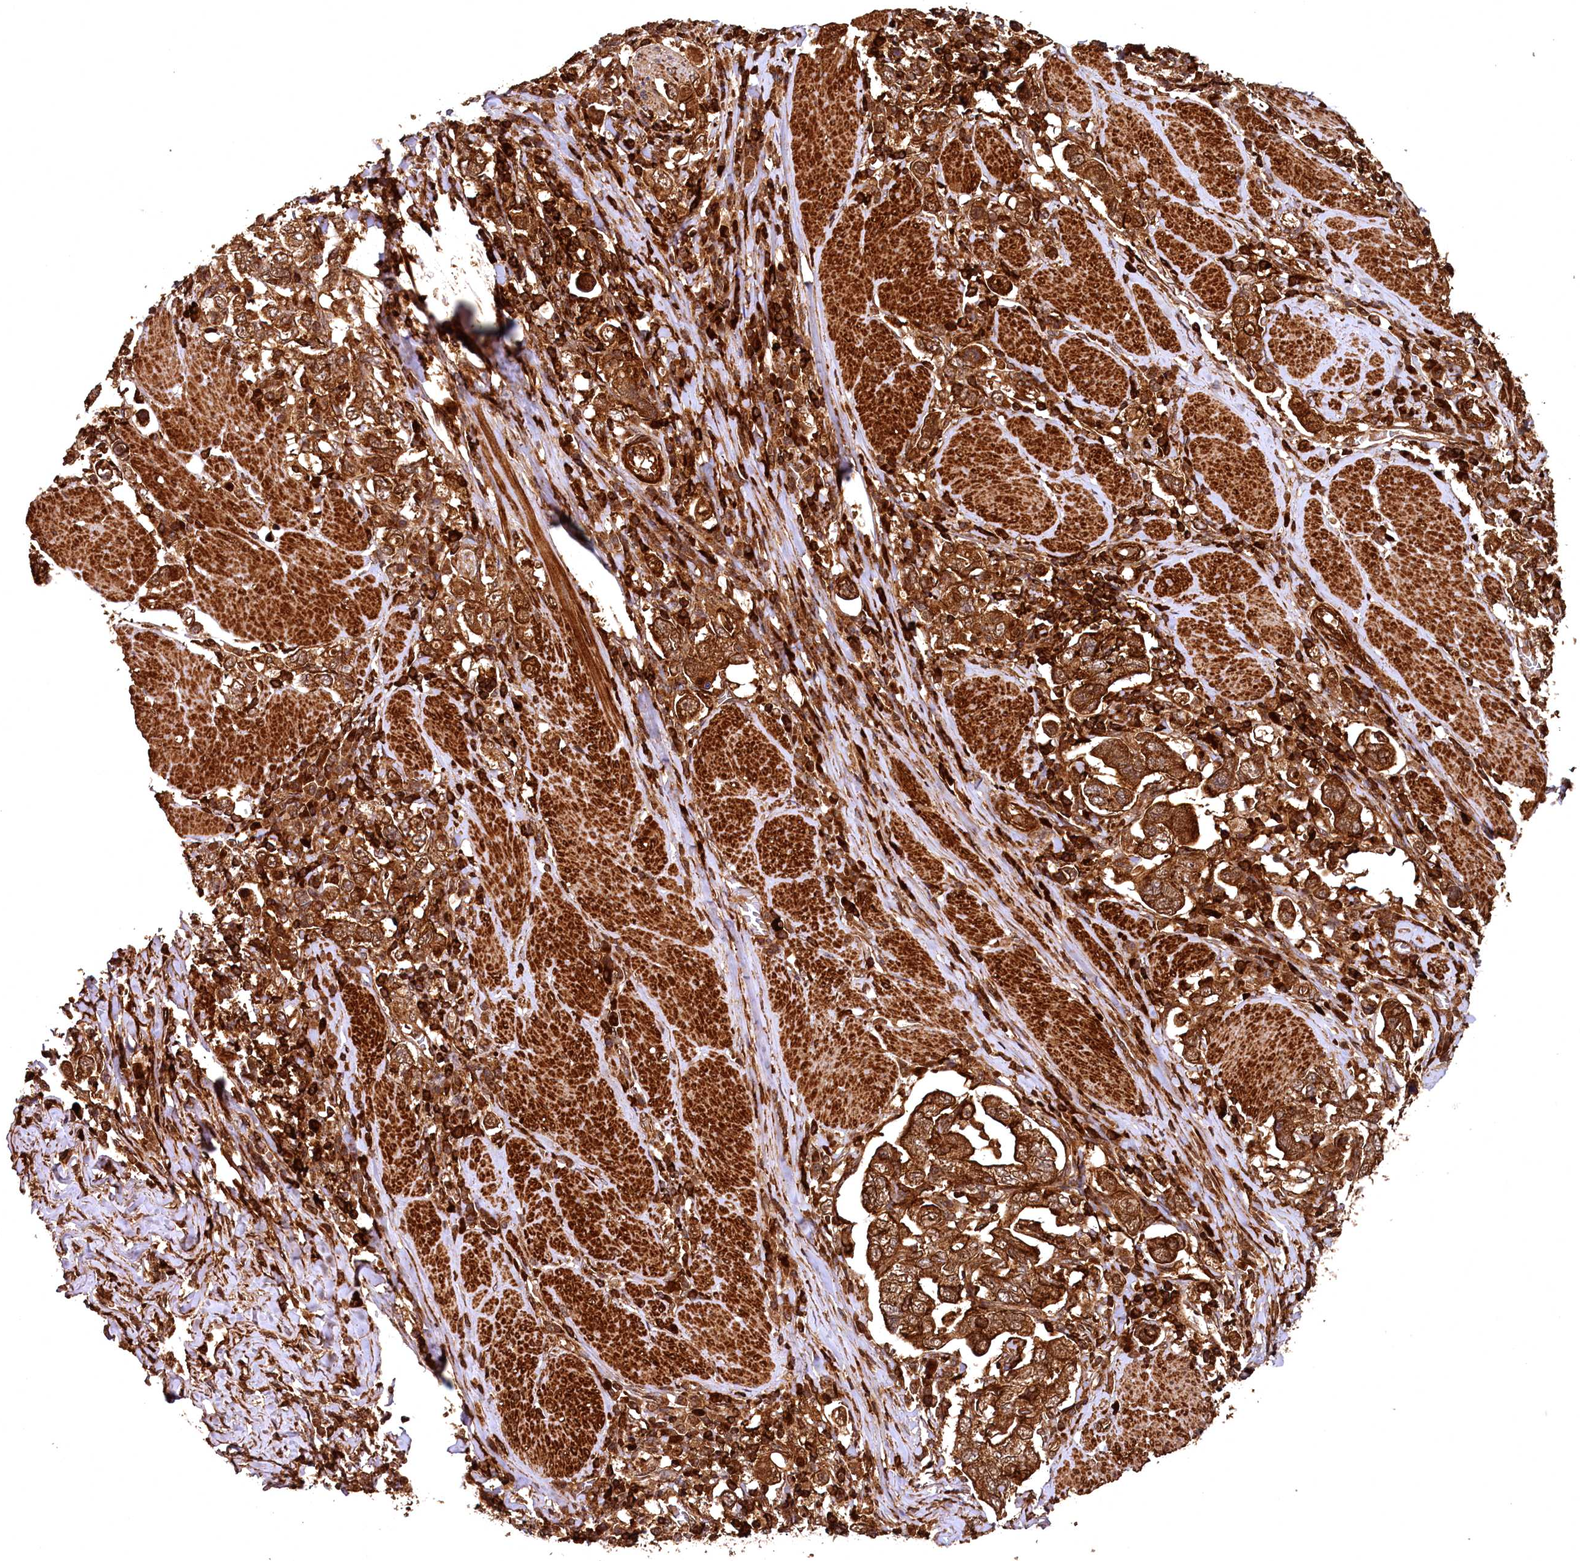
{"staining": {"intensity": "strong", "quantity": ">75%", "location": "cytoplasmic/membranous"}, "tissue": "stomach cancer", "cell_type": "Tumor cells", "image_type": "cancer", "snomed": [{"axis": "morphology", "description": "Adenocarcinoma, NOS"}, {"axis": "topography", "description": "Stomach, upper"}], "caption": "Adenocarcinoma (stomach) stained for a protein (brown) reveals strong cytoplasmic/membranous positive positivity in about >75% of tumor cells.", "gene": "STUB1", "patient": {"sex": "male", "age": 62}}